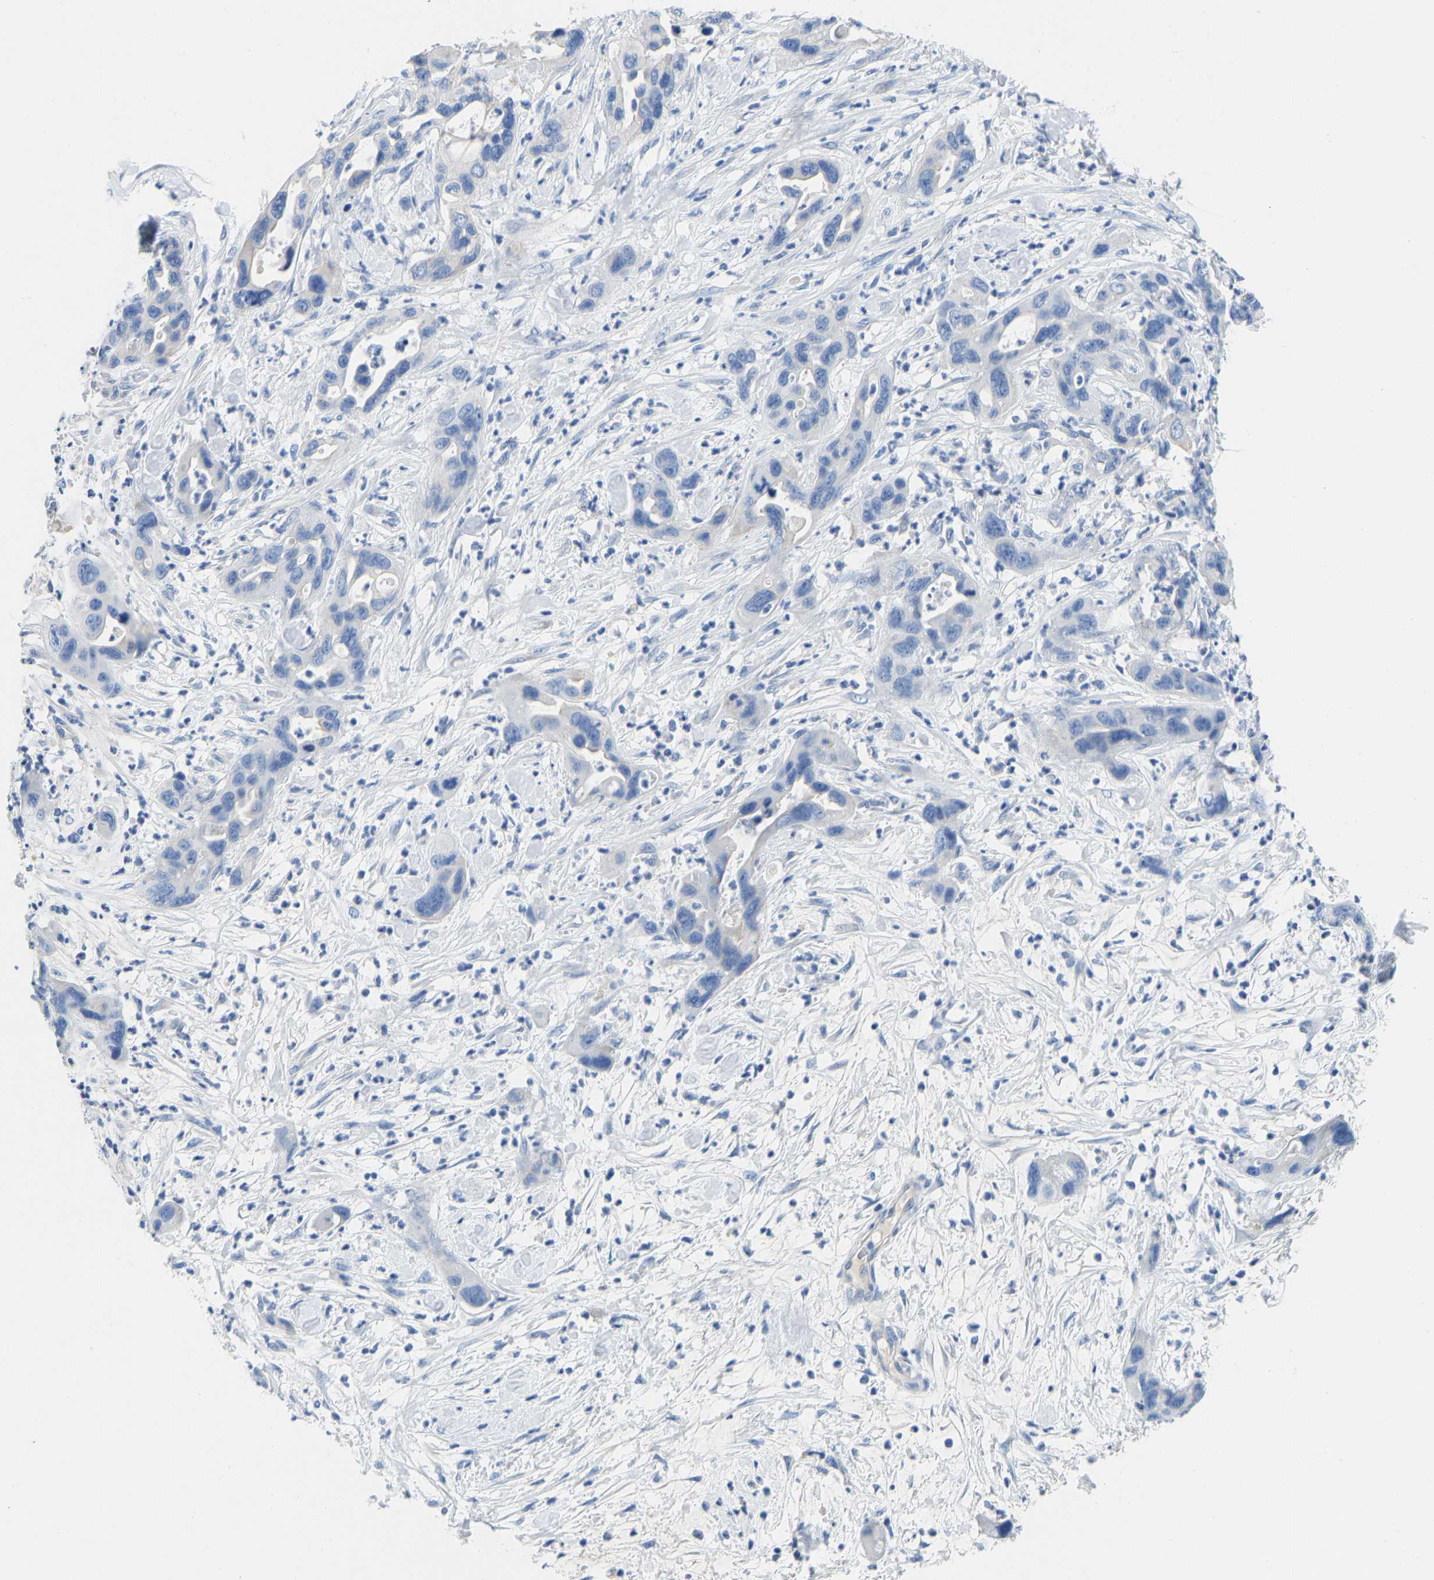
{"staining": {"intensity": "negative", "quantity": "none", "location": "none"}, "tissue": "pancreatic cancer", "cell_type": "Tumor cells", "image_type": "cancer", "snomed": [{"axis": "morphology", "description": "Adenocarcinoma, NOS"}, {"axis": "topography", "description": "Pancreas"}], "caption": "IHC of pancreatic cancer (adenocarcinoma) demonstrates no expression in tumor cells.", "gene": "NKAIN3", "patient": {"sex": "female", "age": 71}}